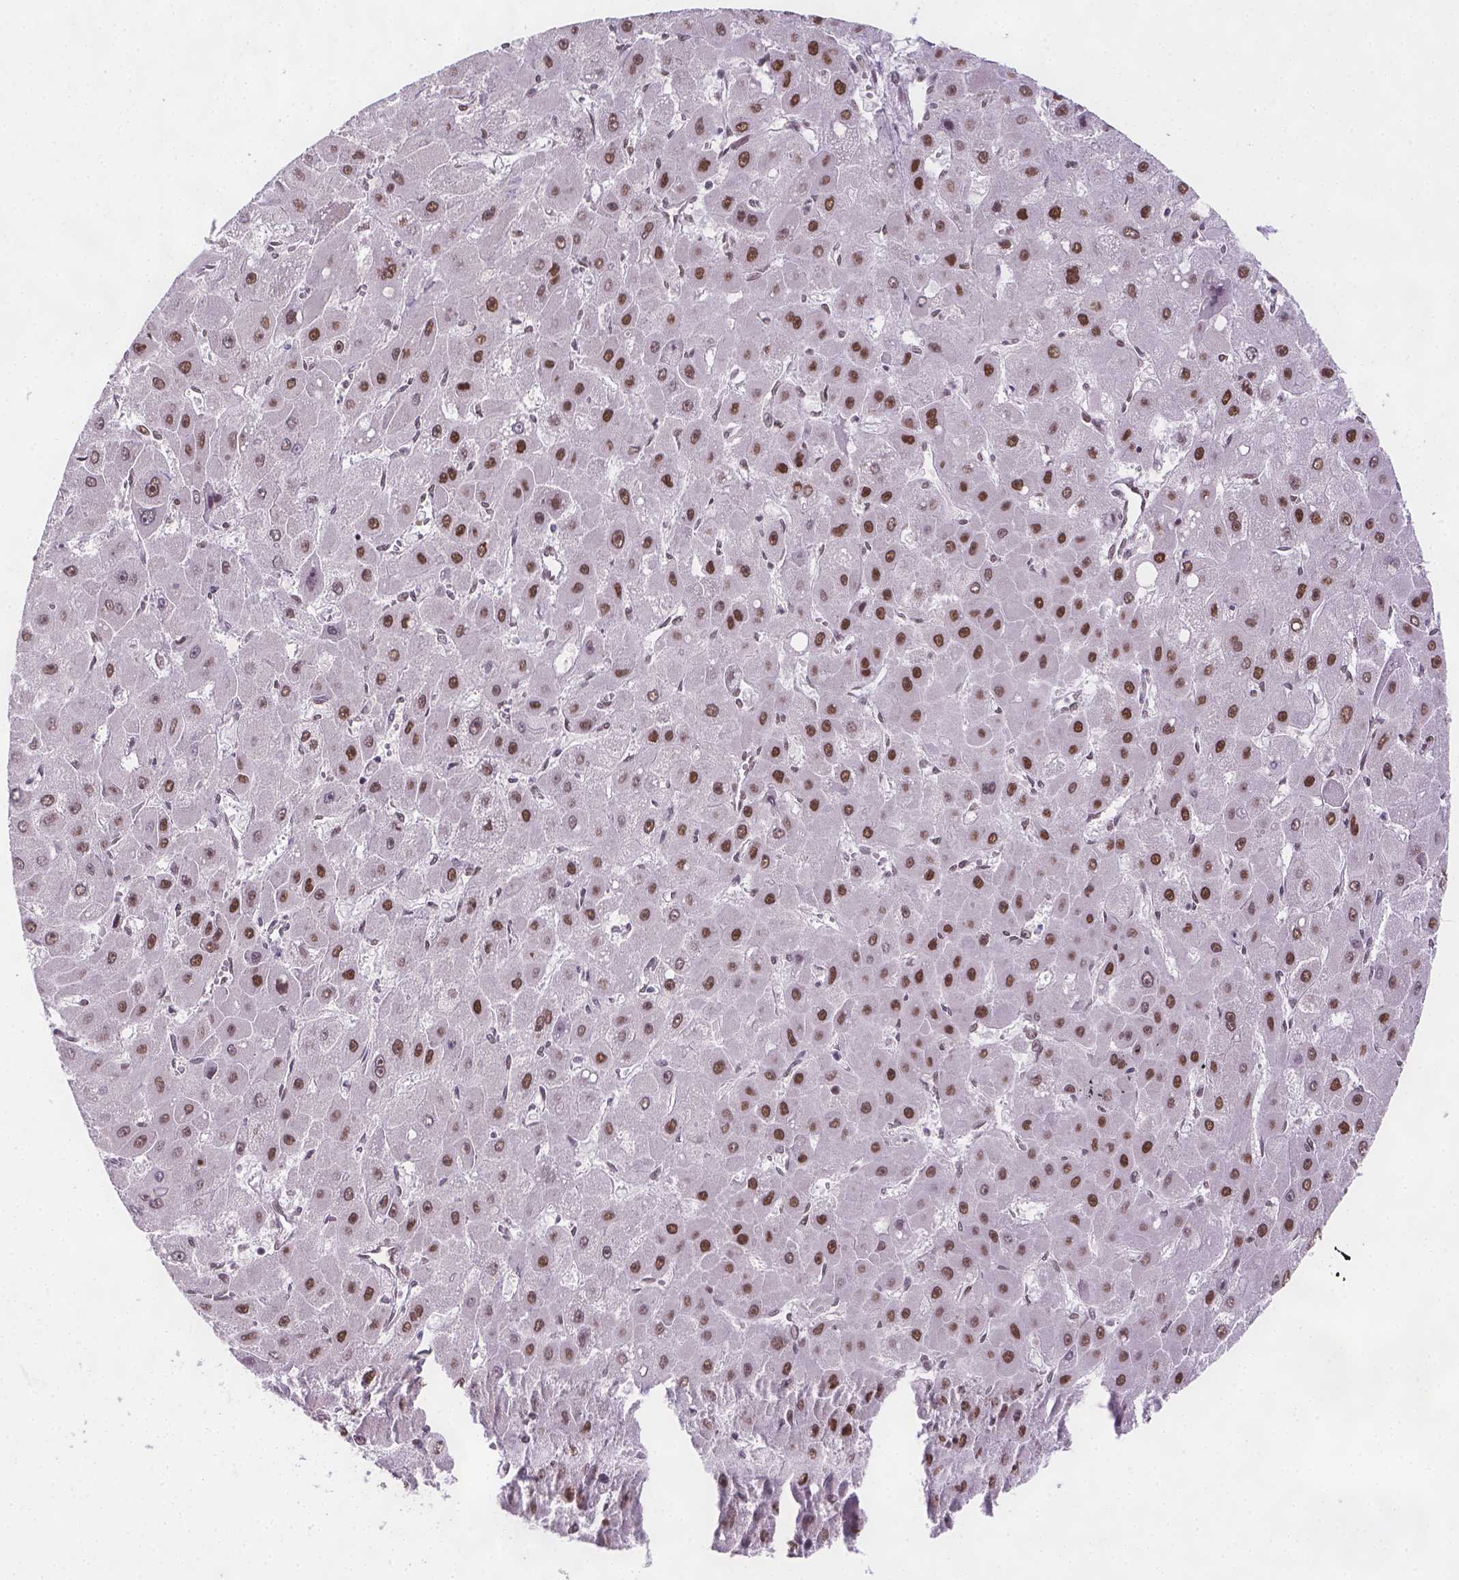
{"staining": {"intensity": "moderate", "quantity": "25%-75%", "location": "nuclear"}, "tissue": "liver cancer", "cell_type": "Tumor cells", "image_type": "cancer", "snomed": [{"axis": "morphology", "description": "Carcinoma, Hepatocellular, NOS"}, {"axis": "topography", "description": "Liver"}], "caption": "Hepatocellular carcinoma (liver) tissue exhibits moderate nuclear positivity in approximately 25%-75% of tumor cells, visualized by immunohistochemistry.", "gene": "FANCE", "patient": {"sex": "female", "age": 25}}